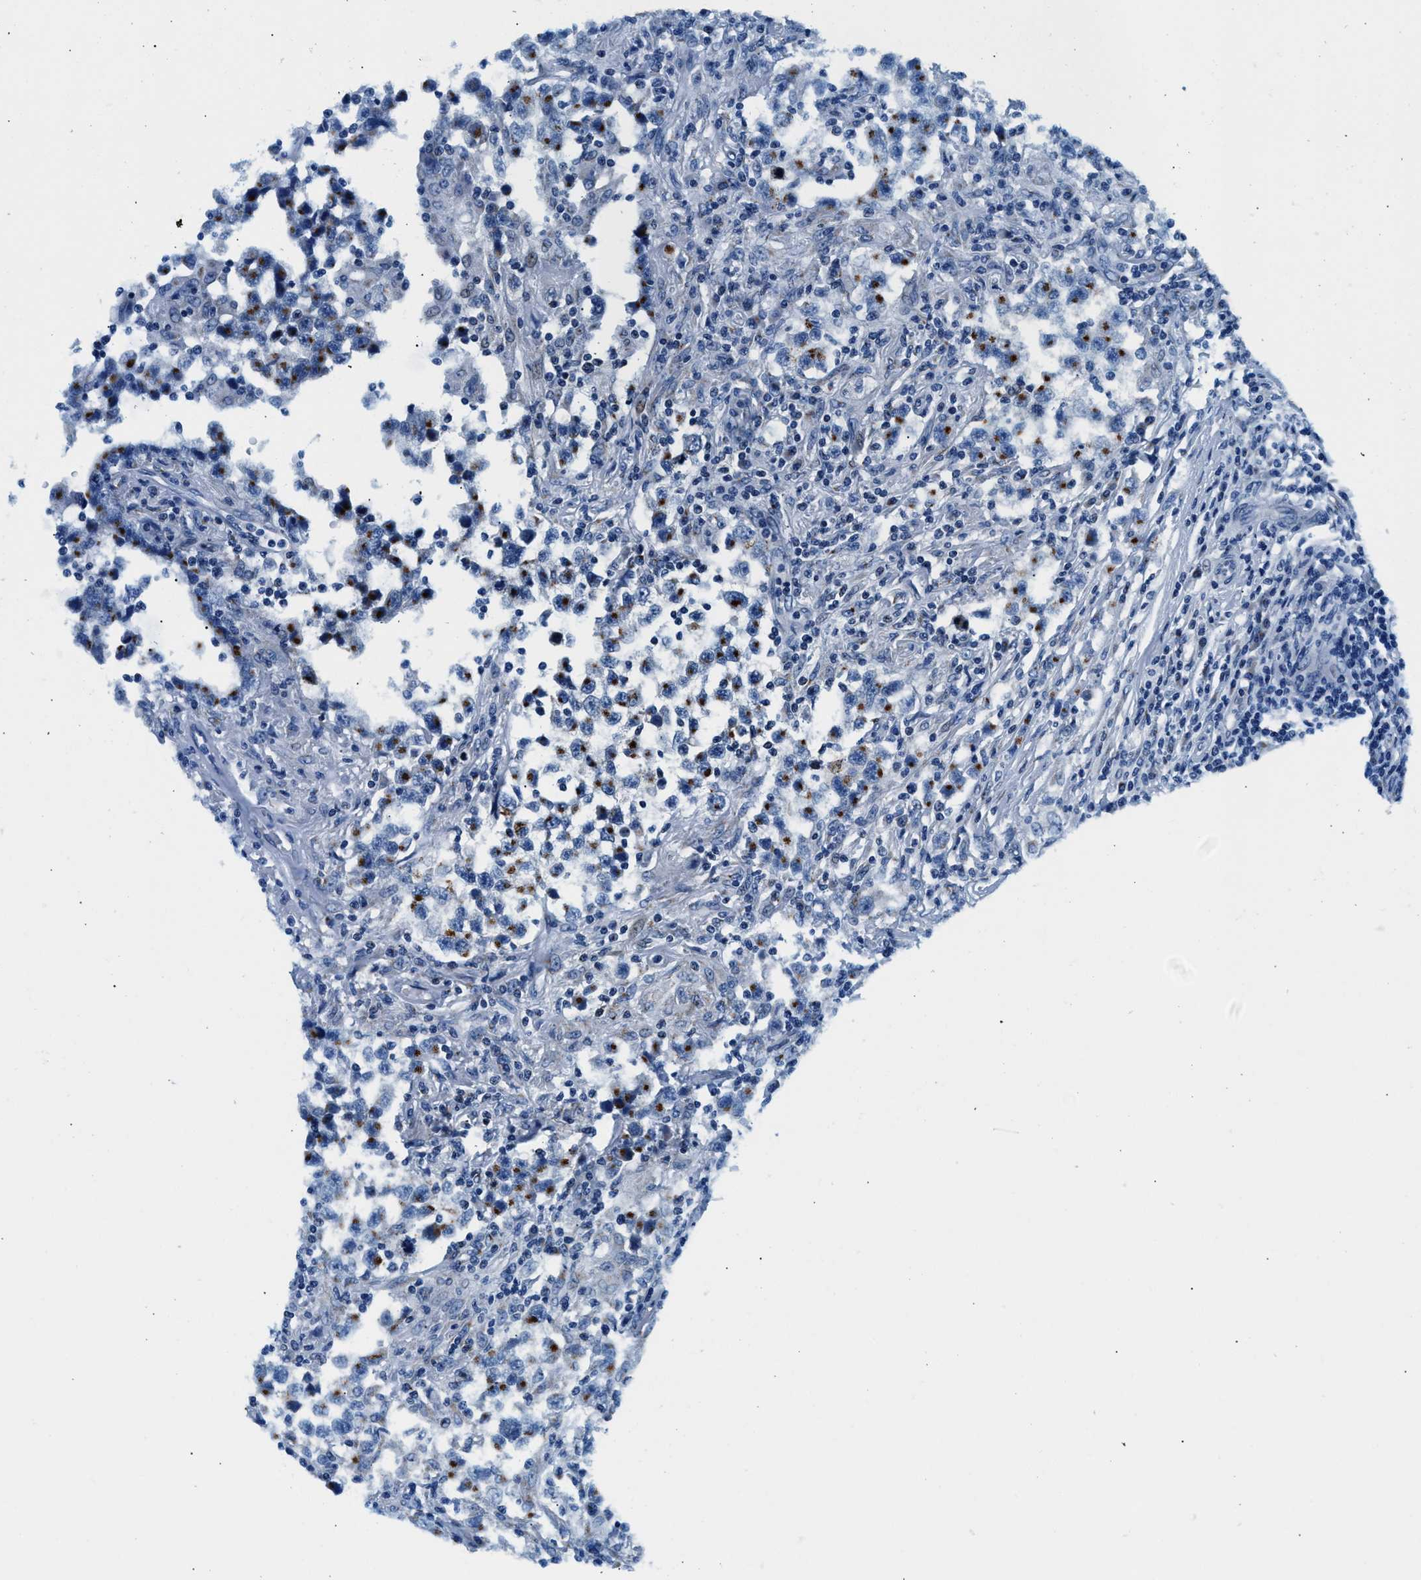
{"staining": {"intensity": "moderate", "quantity": "25%-75%", "location": "cytoplasmic/membranous"}, "tissue": "testis cancer", "cell_type": "Tumor cells", "image_type": "cancer", "snomed": [{"axis": "morphology", "description": "Carcinoma, Embryonal, NOS"}, {"axis": "topography", "description": "Testis"}], "caption": "The histopathology image demonstrates a brown stain indicating the presence of a protein in the cytoplasmic/membranous of tumor cells in testis cancer.", "gene": "VPS53", "patient": {"sex": "male", "age": 21}}